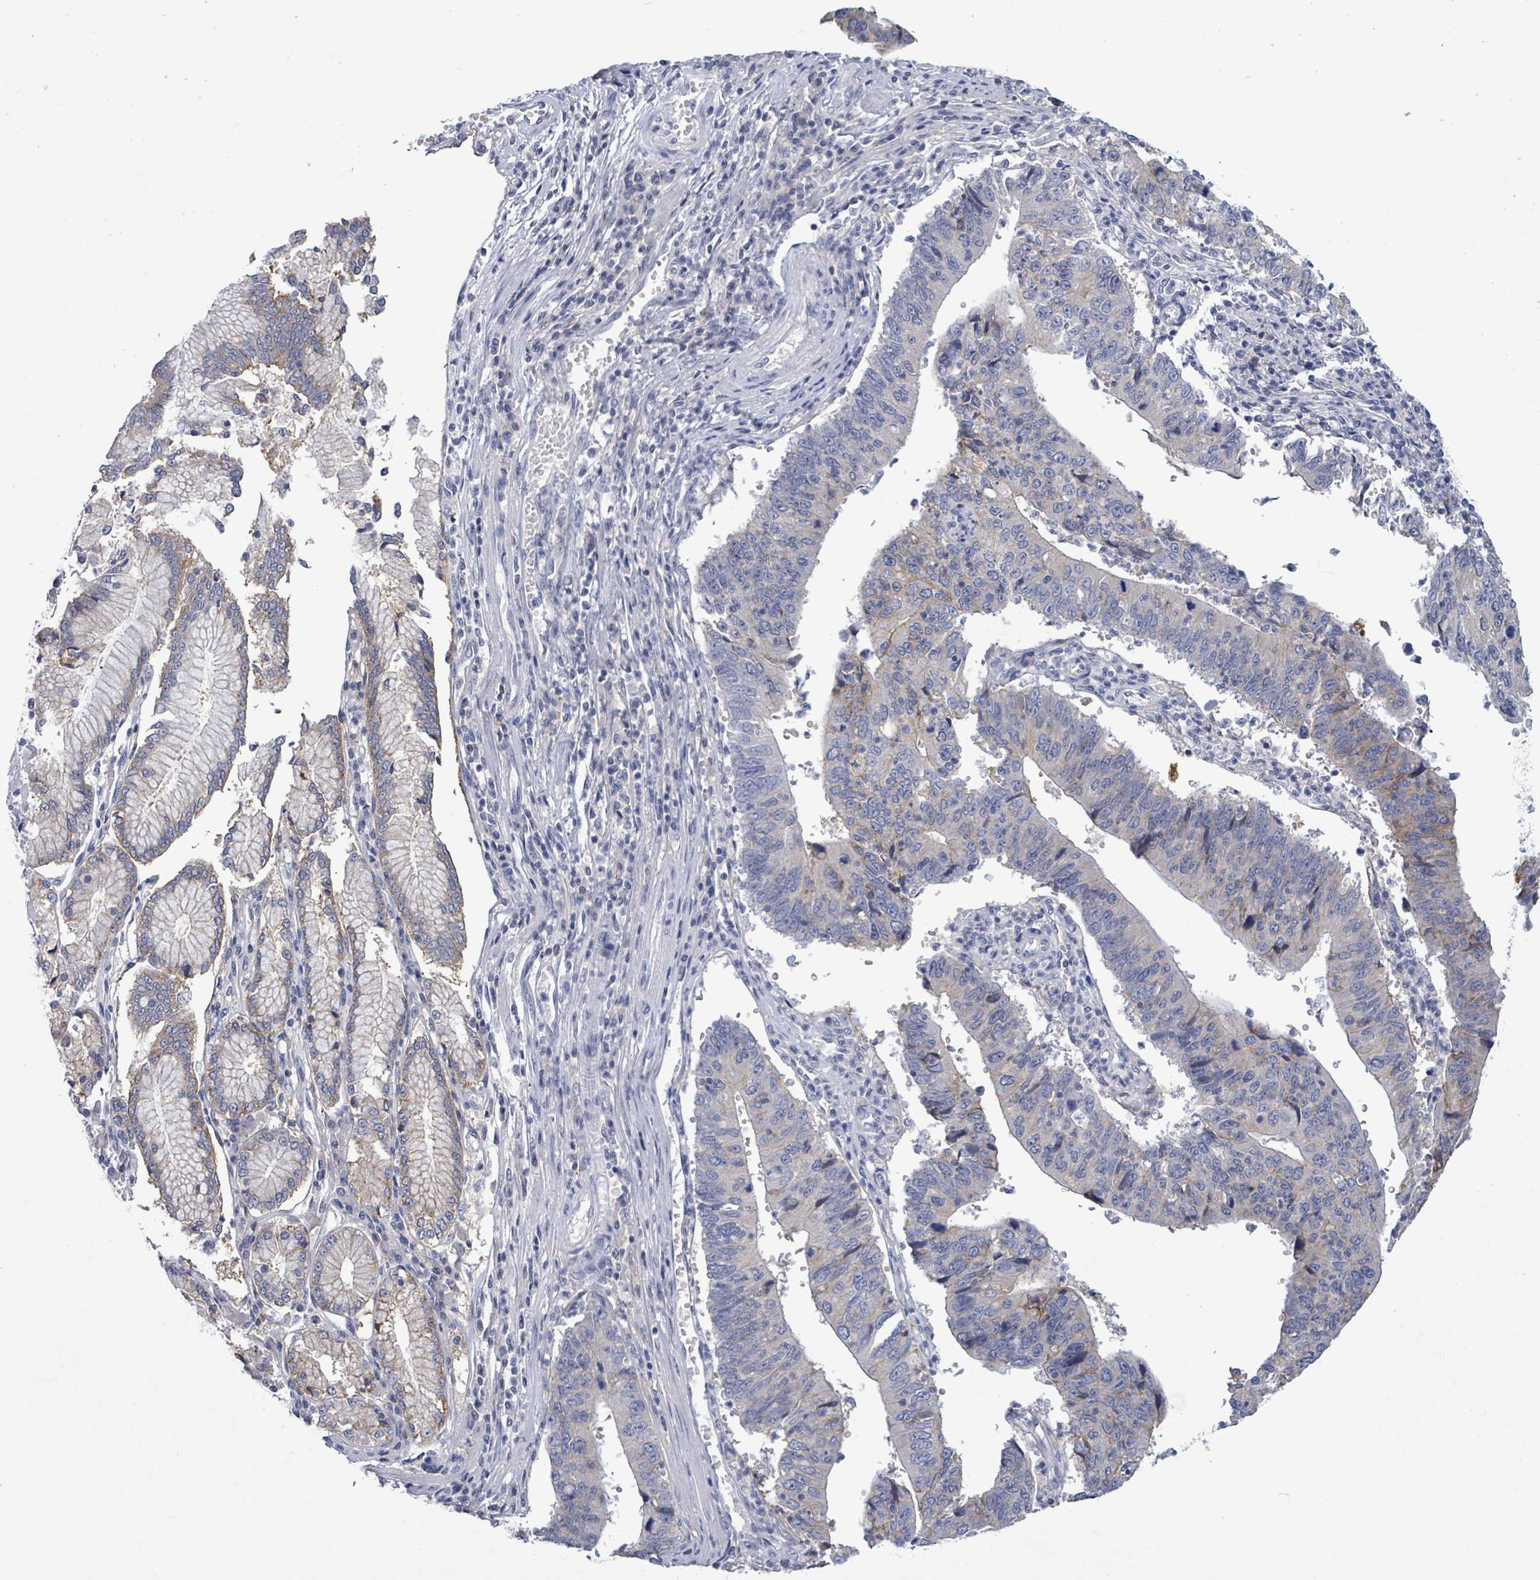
{"staining": {"intensity": "weak", "quantity": "<25%", "location": "cytoplasmic/membranous"}, "tissue": "stomach cancer", "cell_type": "Tumor cells", "image_type": "cancer", "snomed": [{"axis": "morphology", "description": "Adenocarcinoma, NOS"}, {"axis": "topography", "description": "Stomach"}], "caption": "Micrograph shows no protein staining in tumor cells of stomach cancer (adenocarcinoma) tissue.", "gene": "BSG", "patient": {"sex": "male", "age": 59}}